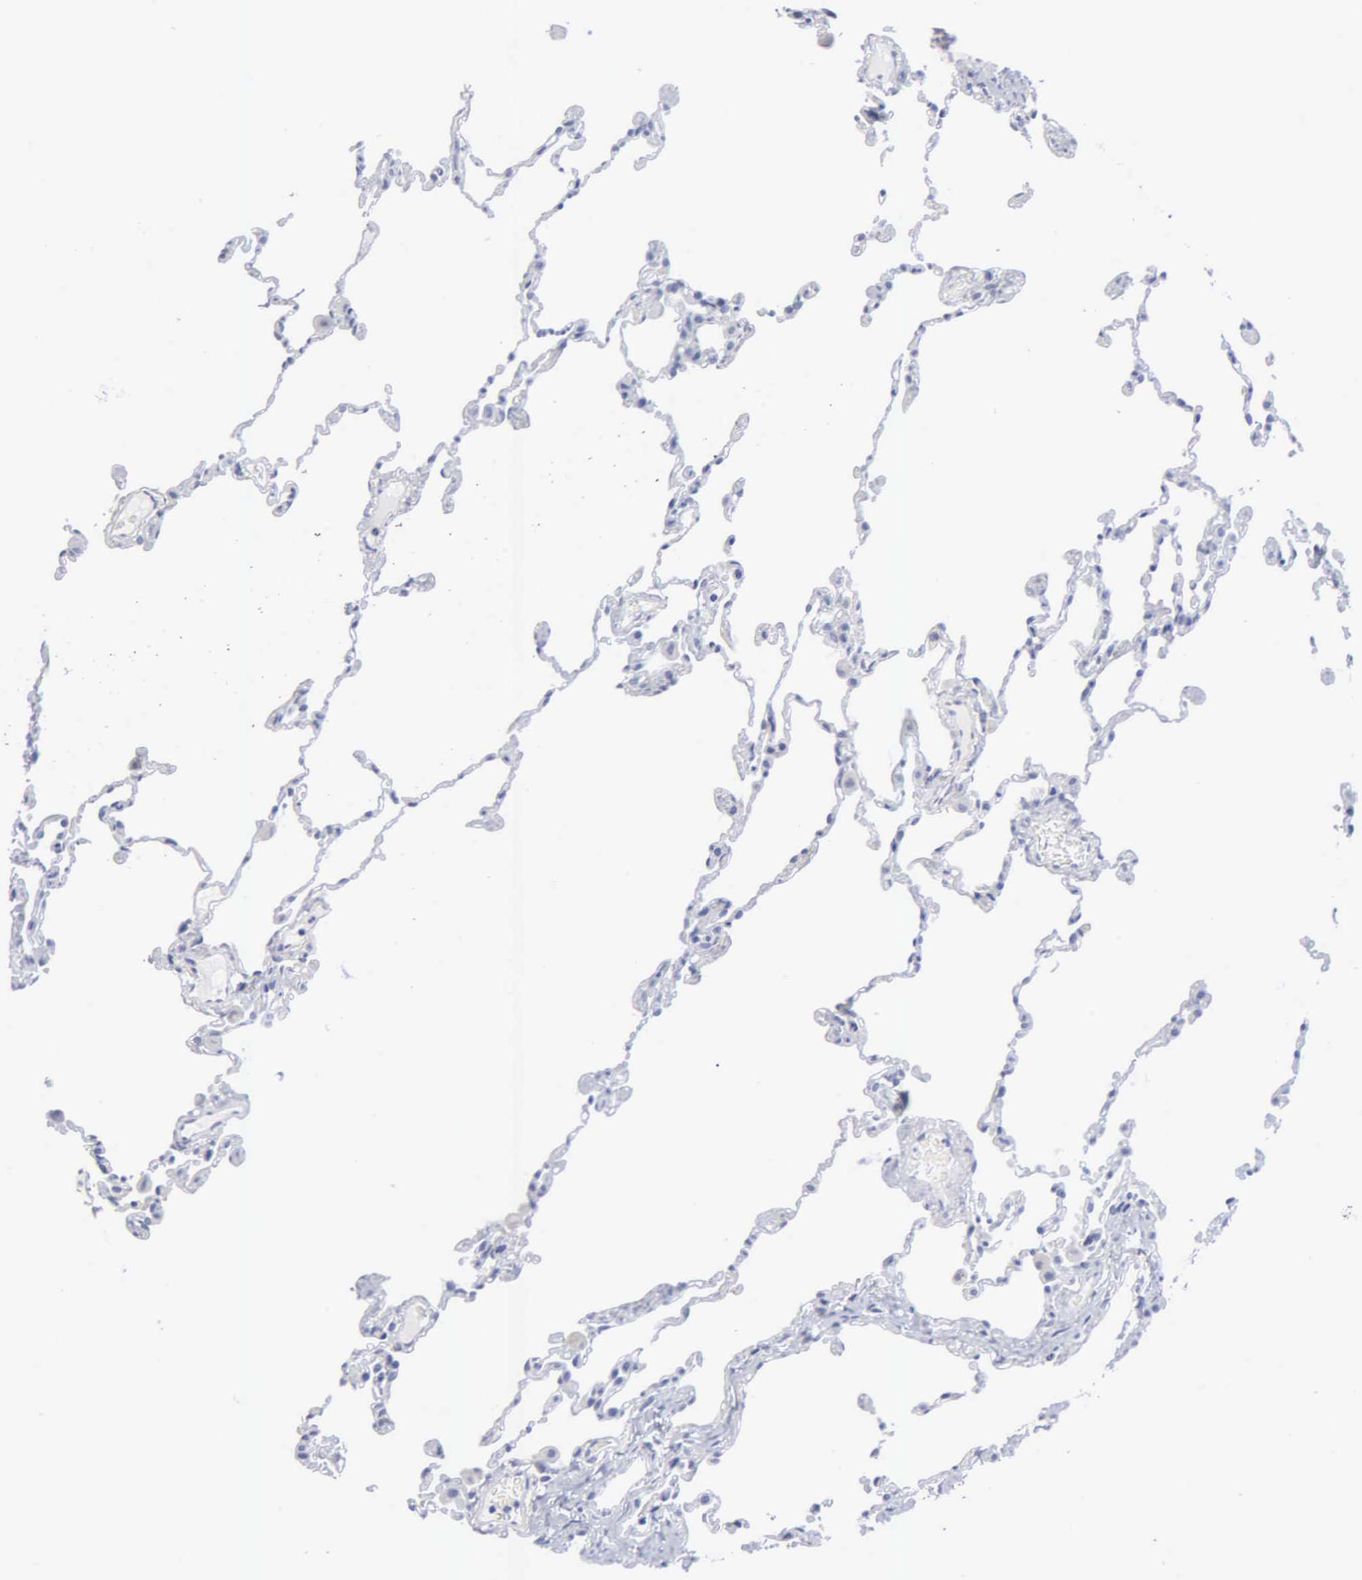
{"staining": {"intensity": "negative", "quantity": "none", "location": "none"}, "tissue": "lung", "cell_type": "Alveolar cells", "image_type": "normal", "snomed": [{"axis": "morphology", "description": "Normal tissue, NOS"}, {"axis": "topography", "description": "Lung"}], "caption": "Protein analysis of normal lung reveals no significant expression in alveolar cells.", "gene": "ASPHD2", "patient": {"sex": "female", "age": 61}}